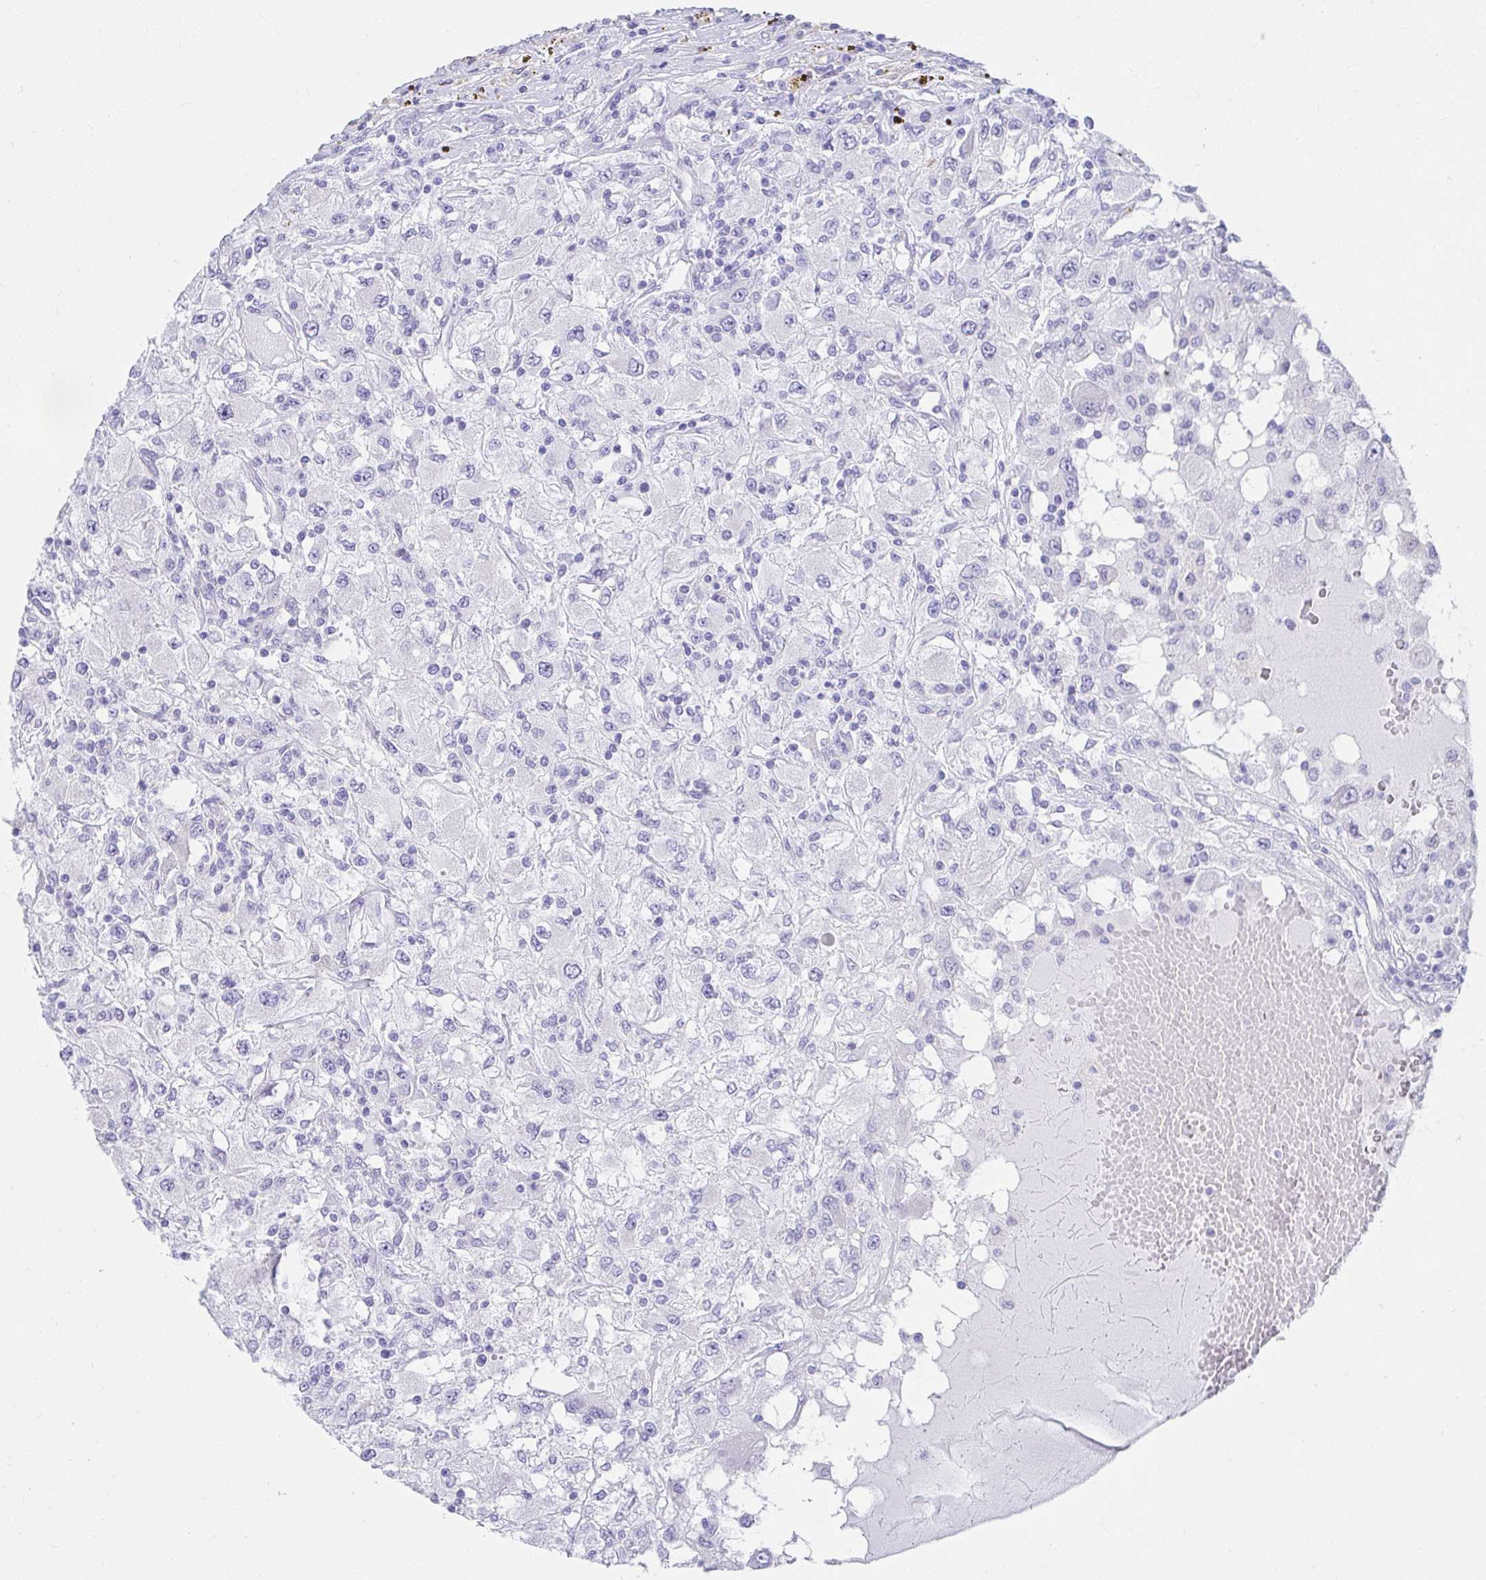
{"staining": {"intensity": "negative", "quantity": "none", "location": "none"}, "tissue": "renal cancer", "cell_type": "Tumor cells", "image_type": "cancer", "snomed": [{"axis": "morphology", "description": "Adenocarcinoma, NOS"}, {"axis": "topography", "description": "Kidney"}], "caption": "Renal cancer was stained to show a protein in brown. There is no significant positivity in tumor cells. (Immunohistochemistry (ihc), brightfield microscopy, high magnification).", "gene": "VGLL1", "patient": {"sex": "female", "age": 67}}